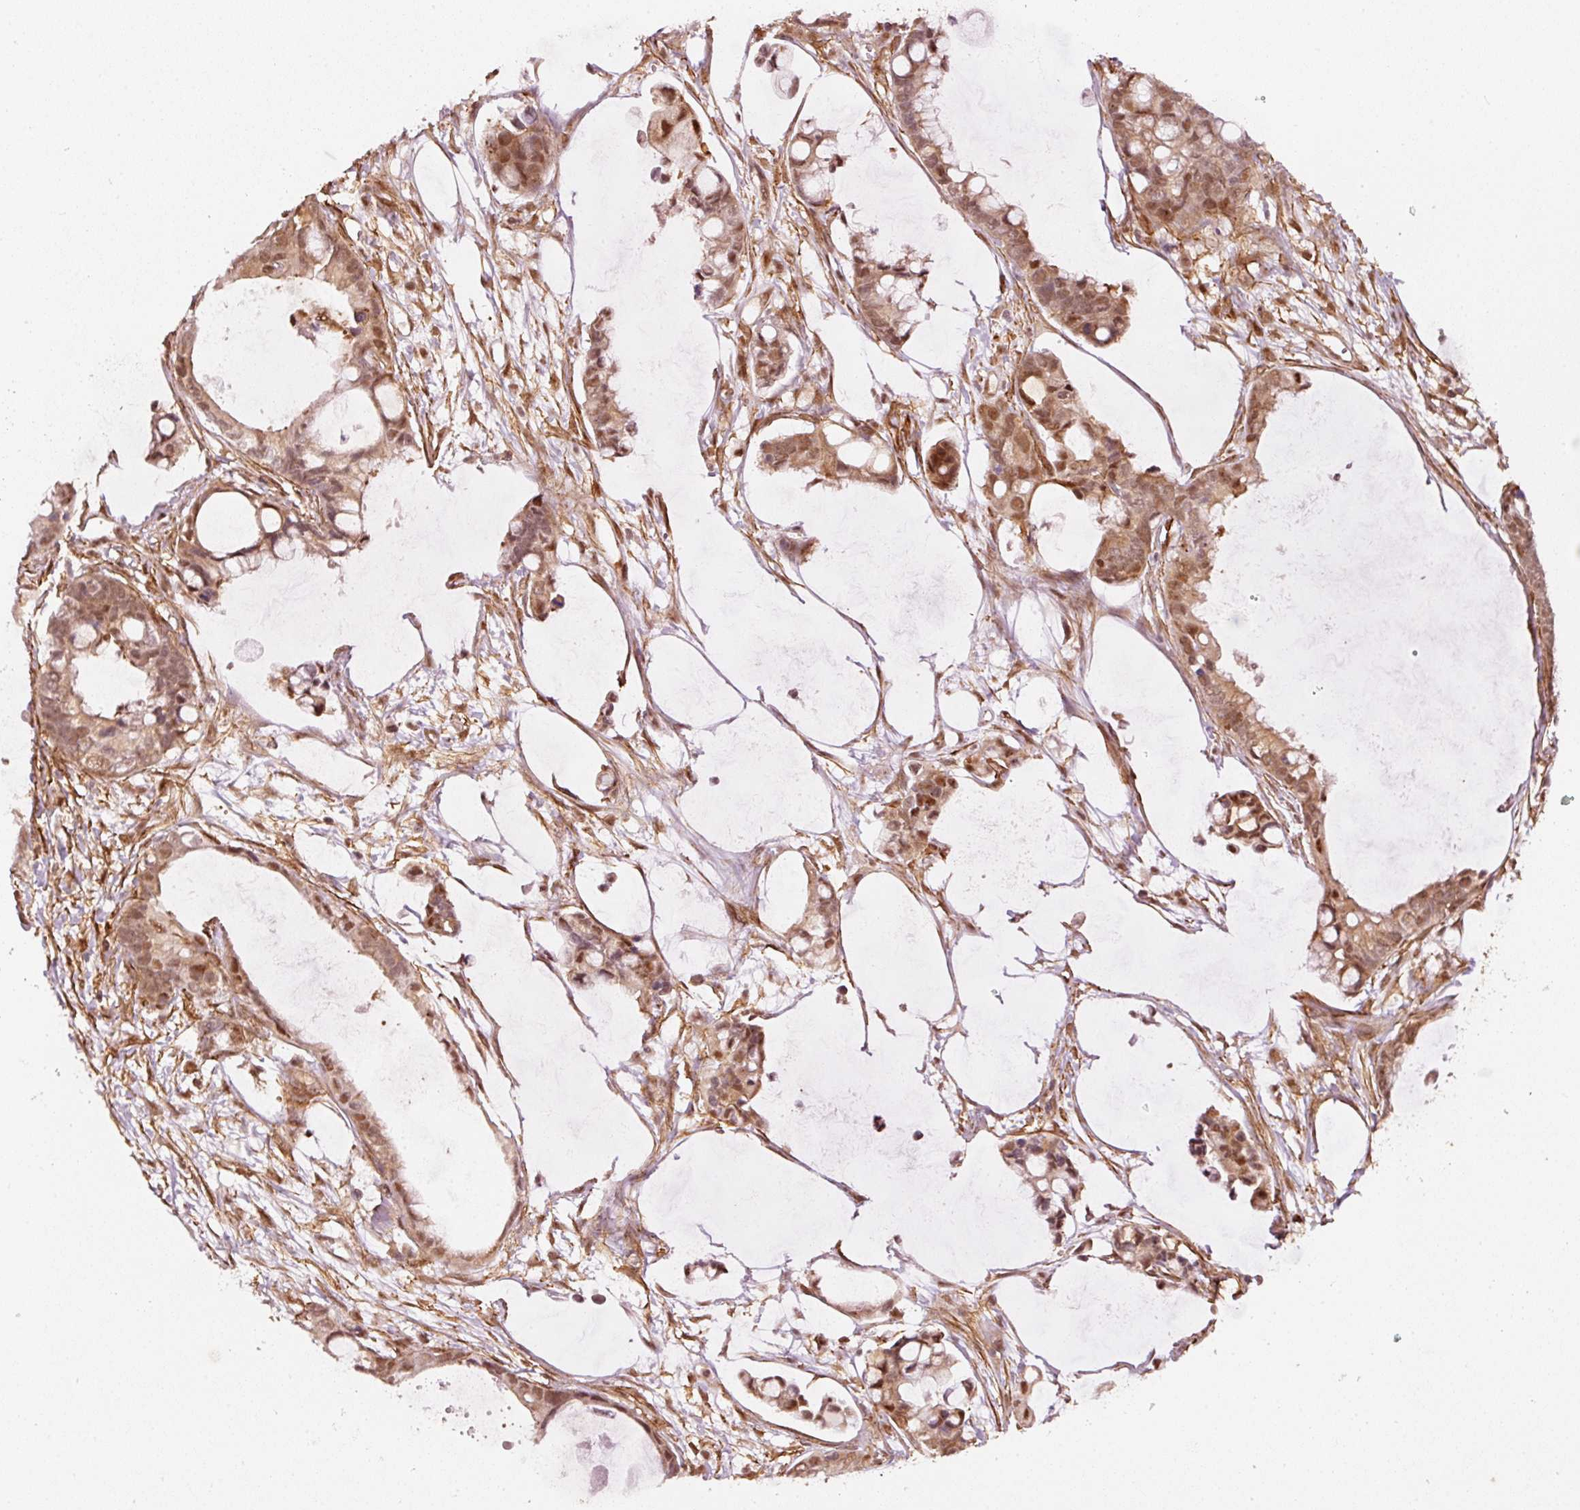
{"staining": {"intensity": "moderate", "quantity": ">75%", "location": "cytoplasmic/membranous,nuclear"}, "tissue": "ovarian cancer", "cell_type": "Tumor cells", "image_type": "cancer", "snomed": [{"axis": "morphology", "description": "Cystadenocarcinoma, mucinous, NOS"}, {"axis": "topography", "description": "Ovary"}], "caption": "IHC micrograph of human ovarian mucinous cystadenocarcinoma stained for a protein (brown), which shows medium levels of moderate cytoplasmic/membranous and nuclear expression in about >75% of tumor cells.", "gene": "PSMD1", "patient": {"sex": "female", "age": 63}}